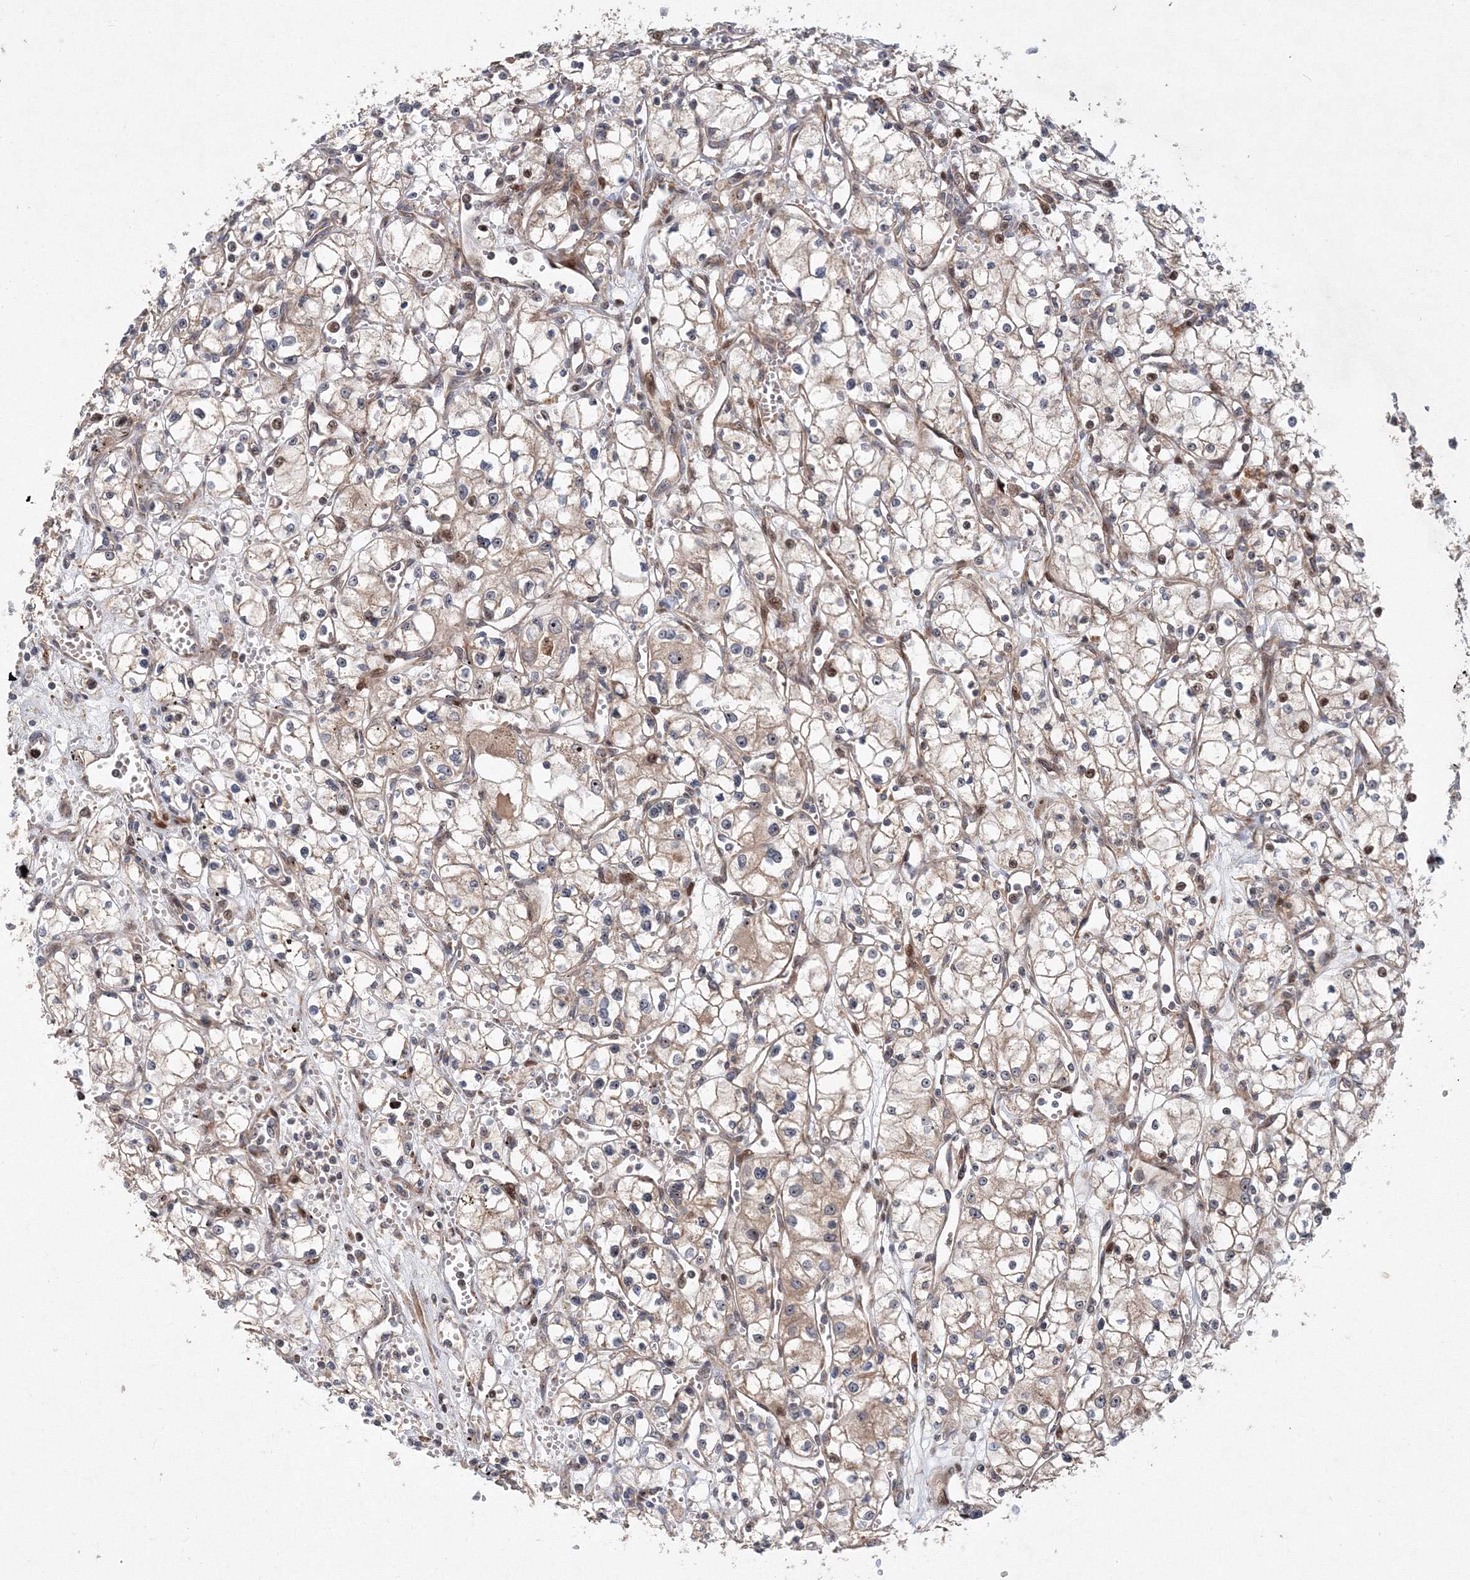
{"staining": {"intensity": "weak", "quantity": "<25%", "location": "cytoplasmic/membranous"}, "tissue": "renal cancer", "cell_type": "Tumor cells", "image_type": "cancer", "snomed": [{"axis": "morphology", "description": "Adenocarcinoma, NOS"}, {"axis": "topography", "description": "Kidney"}], "caption": "DAB (3,3'-diaminobenzidine) immunohistochemical staining of renal cancer (adenocarcinoma) demonstrates no significant staining in tumor cells.", "gene": "ANKAR", "patient": {"sex": "male", "age": 59}}